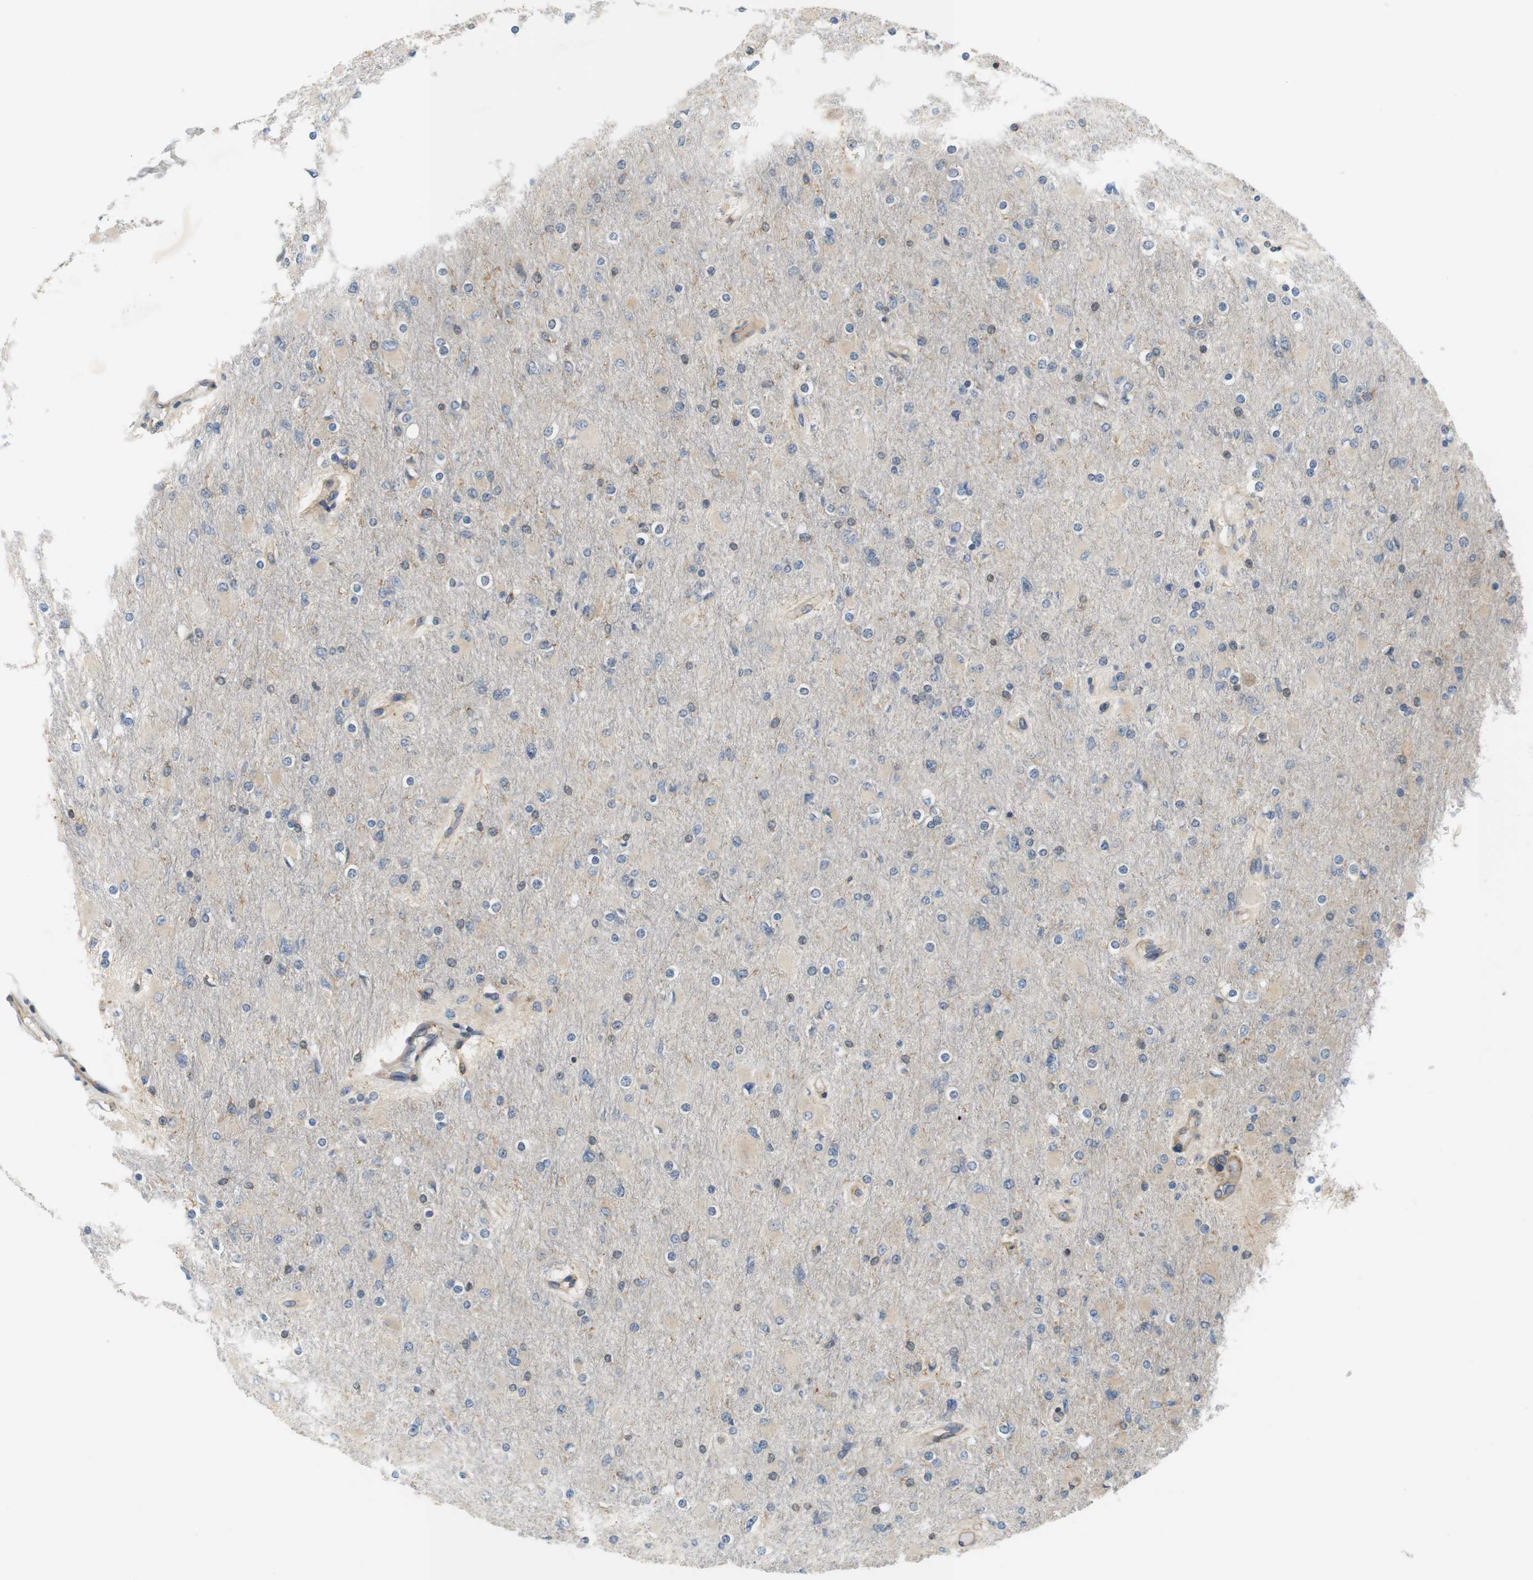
{"staining": {"intensity": "negative", "quantity": "none", "location": "none"}, "tissue": "glioma", "cell_type": "Tumor cells", "image_type": "cancer", "snomed": [{"axis": "morphology", "description": "Glioma, malignant, High grade"}, {"axis": "topography", "description": "Cerebral cortex"}], "caption": "Protein analysis of glioma reveals no significant staining in tumor cells.", "gene": "SH3GLB1", "patient": {"sex": "female", "age": 36}}